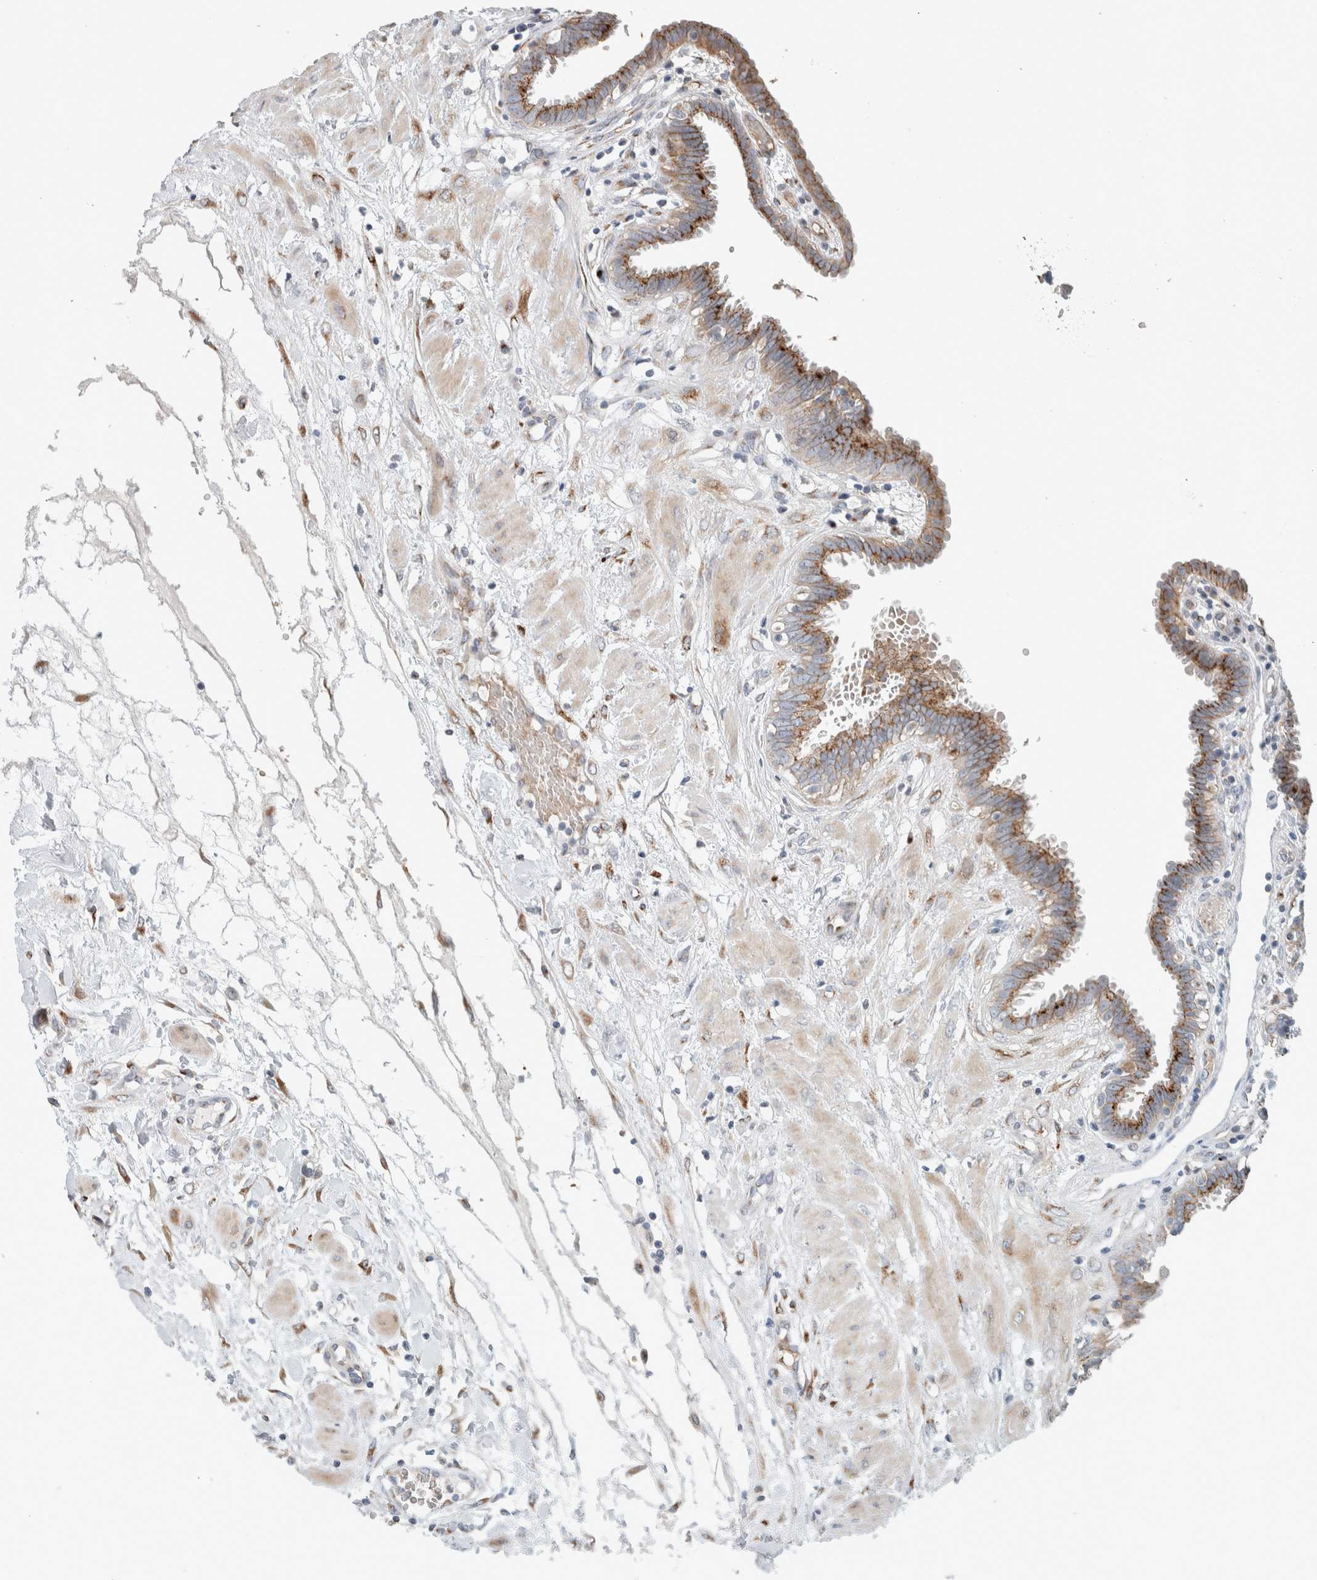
{"staining": {"intensity": "moderate", "quantity": ">75%", "location": "cytoplasmic/membranous"}, "tissue": "fallopian tube", "cell_type": "Glandular cells", "image_type": "normal", "snomed": [{"axis": "morphology", "description": "Normal tissue, NOS"}, {"axis": "topography", "description": "Fallopian tube"}, {"axis": "topography", "description": "Placenta"}], "caption": "Protein analysis of benign fallopian tube demonstrates moderate cytoplasmic/membranous positivity in approximately >75% of glandular cells. (Brightfield microscopy of DAB IHC at high magnification).", "gene": "SLC38A10", "patient": {"sex": "female", "age": 32}}